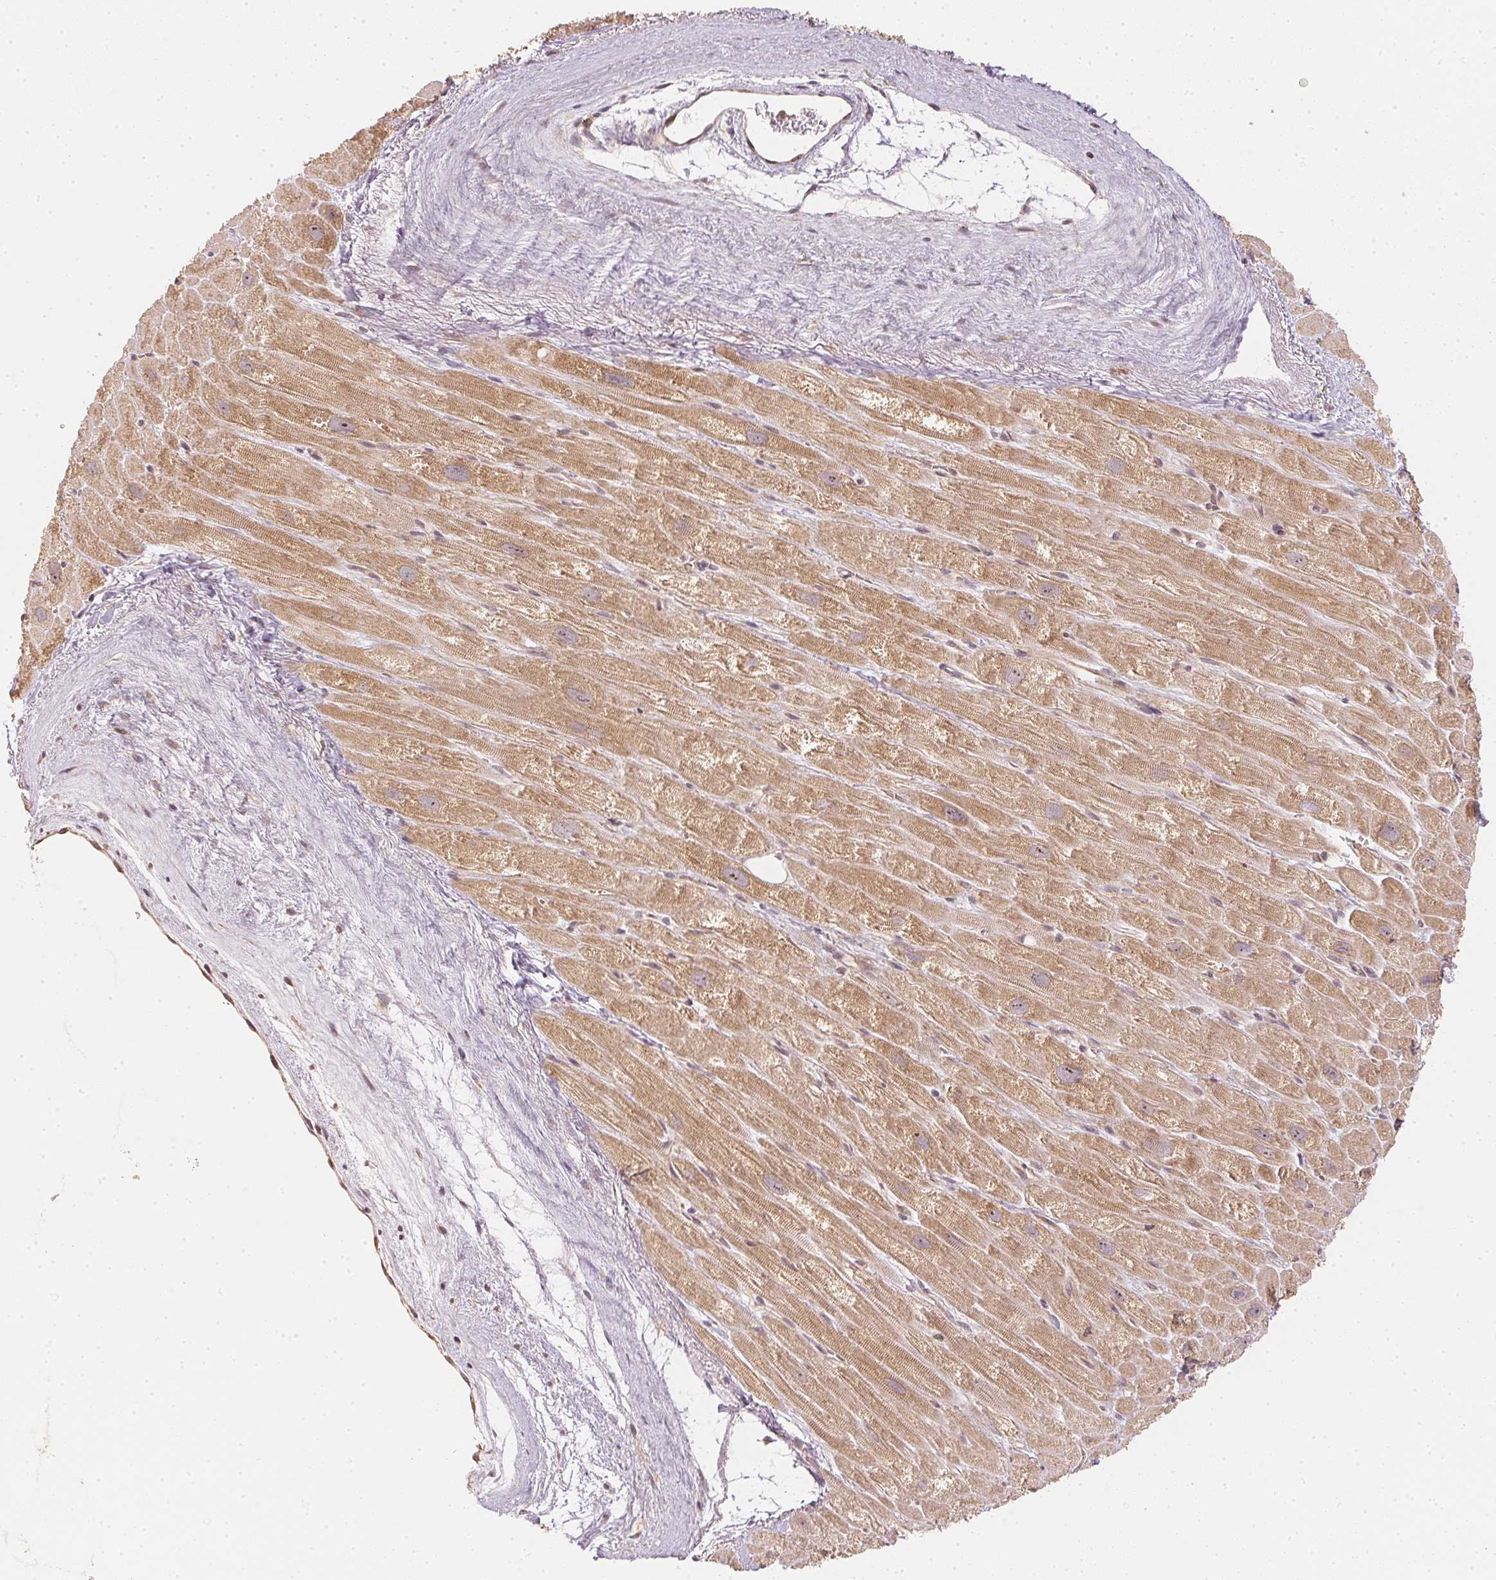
{"staining": {"intensity": "moderate", "quantity": ">75%", "location": "cytoplasmic/membranous"}, "tissue": "heart muscle", "cell_type": "Cardiomyocytes", "image_type": "normal", "snomed": [{"axis": "morphology", "description": "Normal tissue, NOS"}, {"axis": "topography", "description": "Heart"}], "caption": "Cardiomyocytes demonstrate medium levels of moderate cytoplasmic/membranous expression in approximately >75% of cells in unremarkable human heart muscle. The staining was performed using DAB to visualize the protein expression in brown, while the nuclei were stained in blue with hematoxylin (Magnification: 20x).", "gene": "WDR54", "patient": {"sex": "male", "age": 61}}